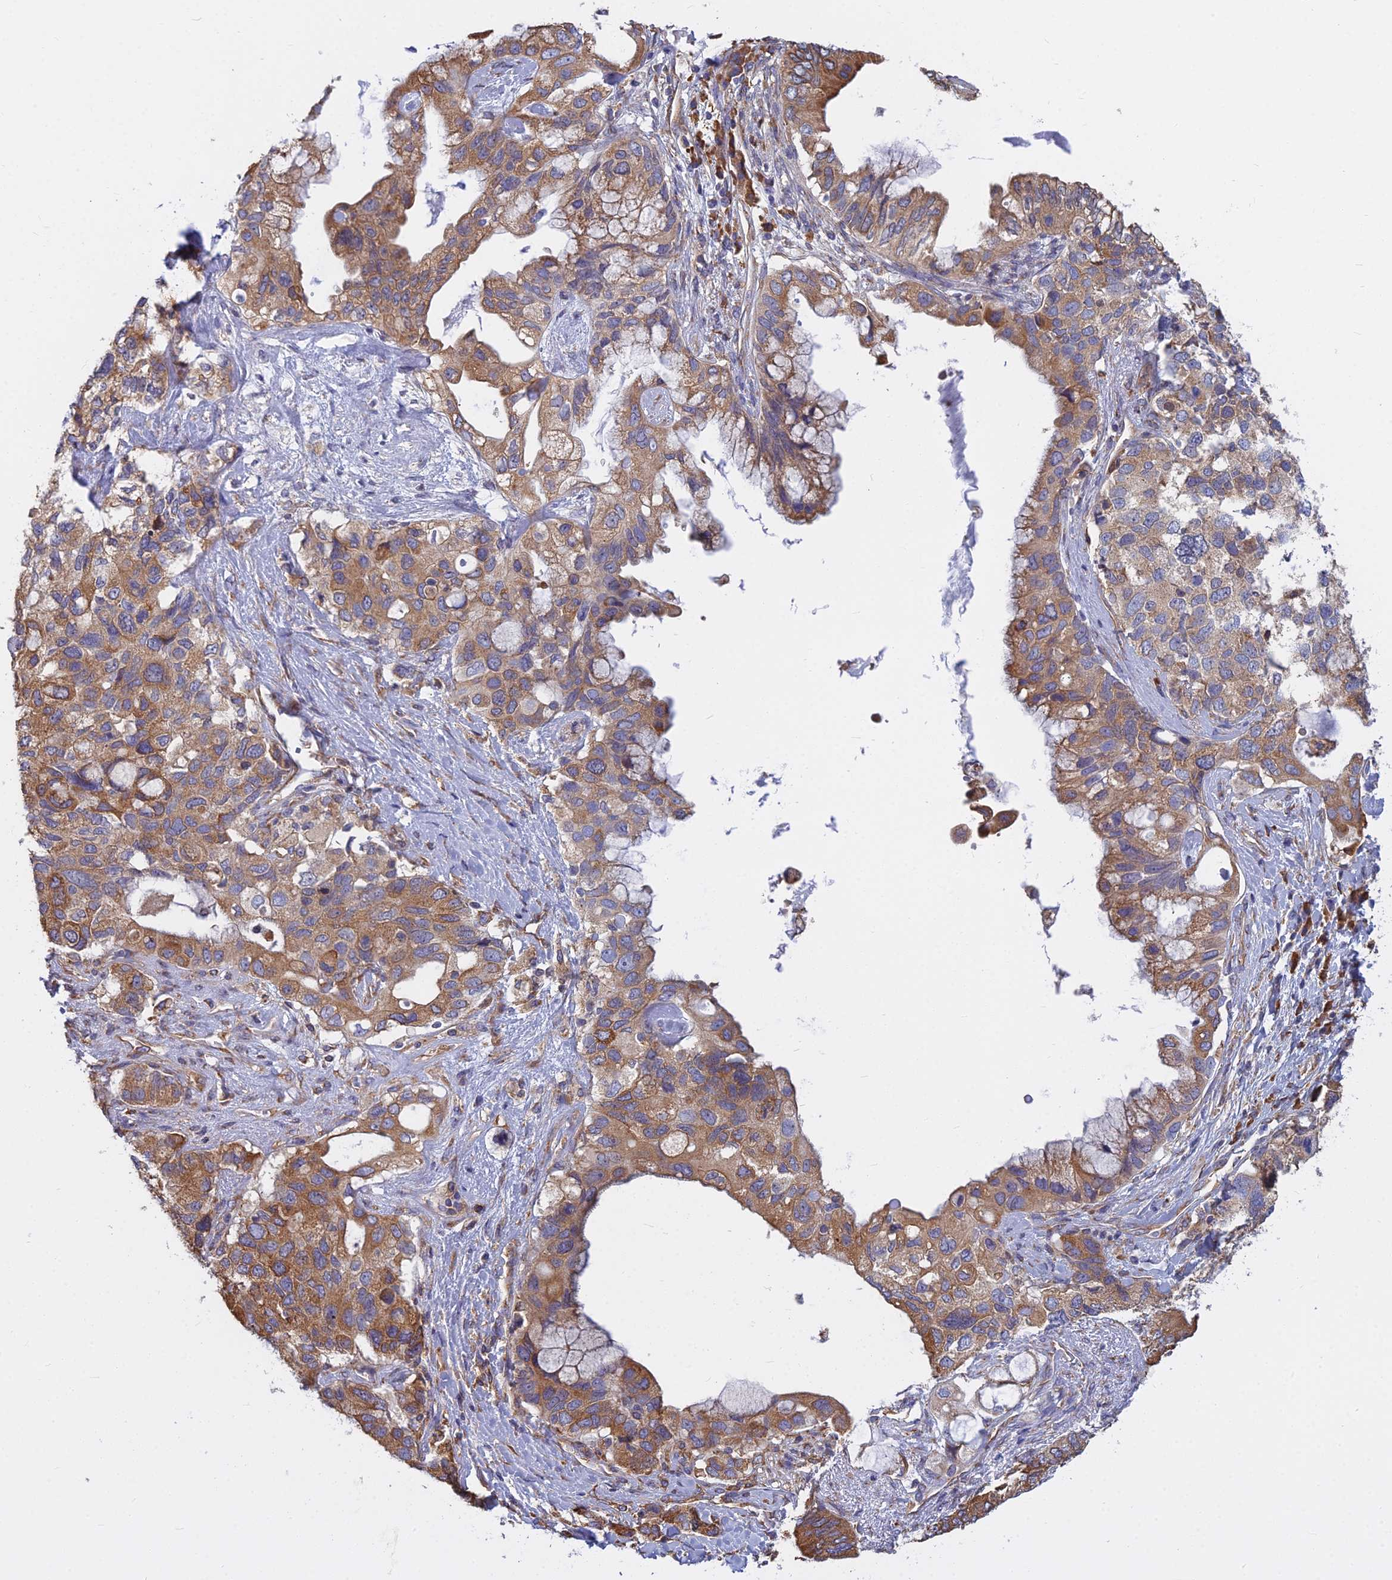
{"staining": {"intensity": "moderate", "quantity": ">75%", "location": "cytoplasmic/membranous"}, "tissue": "pancreatic cancer", "cell_type": "Tumor cells", "image_type": "cancer", "snomed": [{"axis": "morphology", "description": "Adenocarcinoma, NOS"}, {"axis": "topography", "description": "Pancreas"}], "caption": "DAB (3,3'-diaminobenzidine) immunohistochemical staining of human pancreatic adenocarcinoma displays moderate cytoplasmic/membranous protein expression in approximately >75% of tumor cells.", "gene": "KIAA1143", "patient": {"sex": "female", "age": 56}}